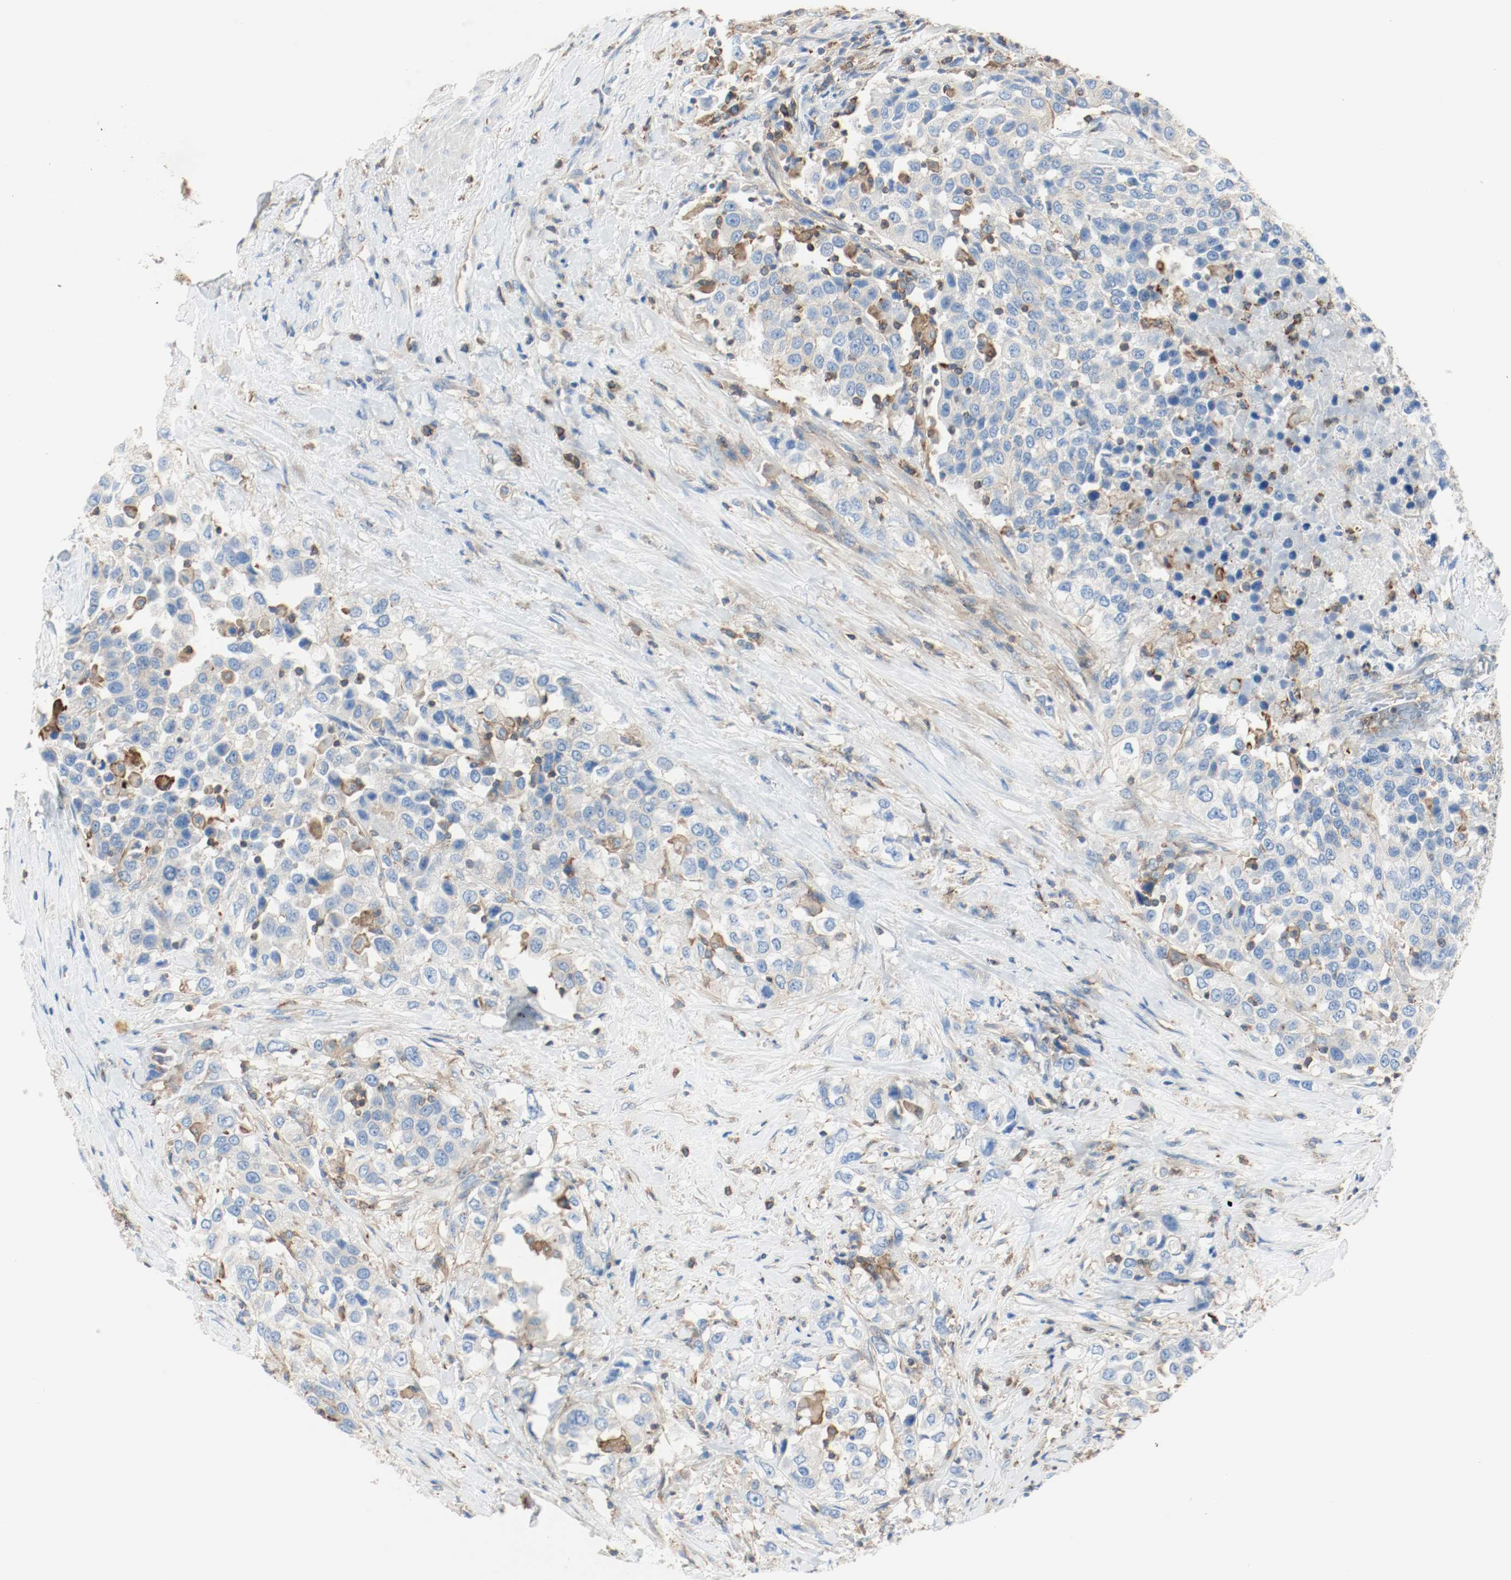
{"staining": {"intensity": "weak", "quantity": "25%-75%", "location": "cytoplasmic/membranous"}, "tissue": "urothelial cancer", "cell_type": "Tumor cells", "image_type": "cancer", "snomed": [{"axis": "morphology", "description": "Urothelial carcinoma, High grade"}, {"axis": "topography", "description": "Urinary bladder"}], "caption": "Immunohistochemical staining of urothelial carcinoma (high-grade) reveals low levels of weak cytoplasmic/membranous expression in about 25%-75% of tumor cells.", "gene": "ARPC1B", "patient": {"sex": "female", "age": 80}}